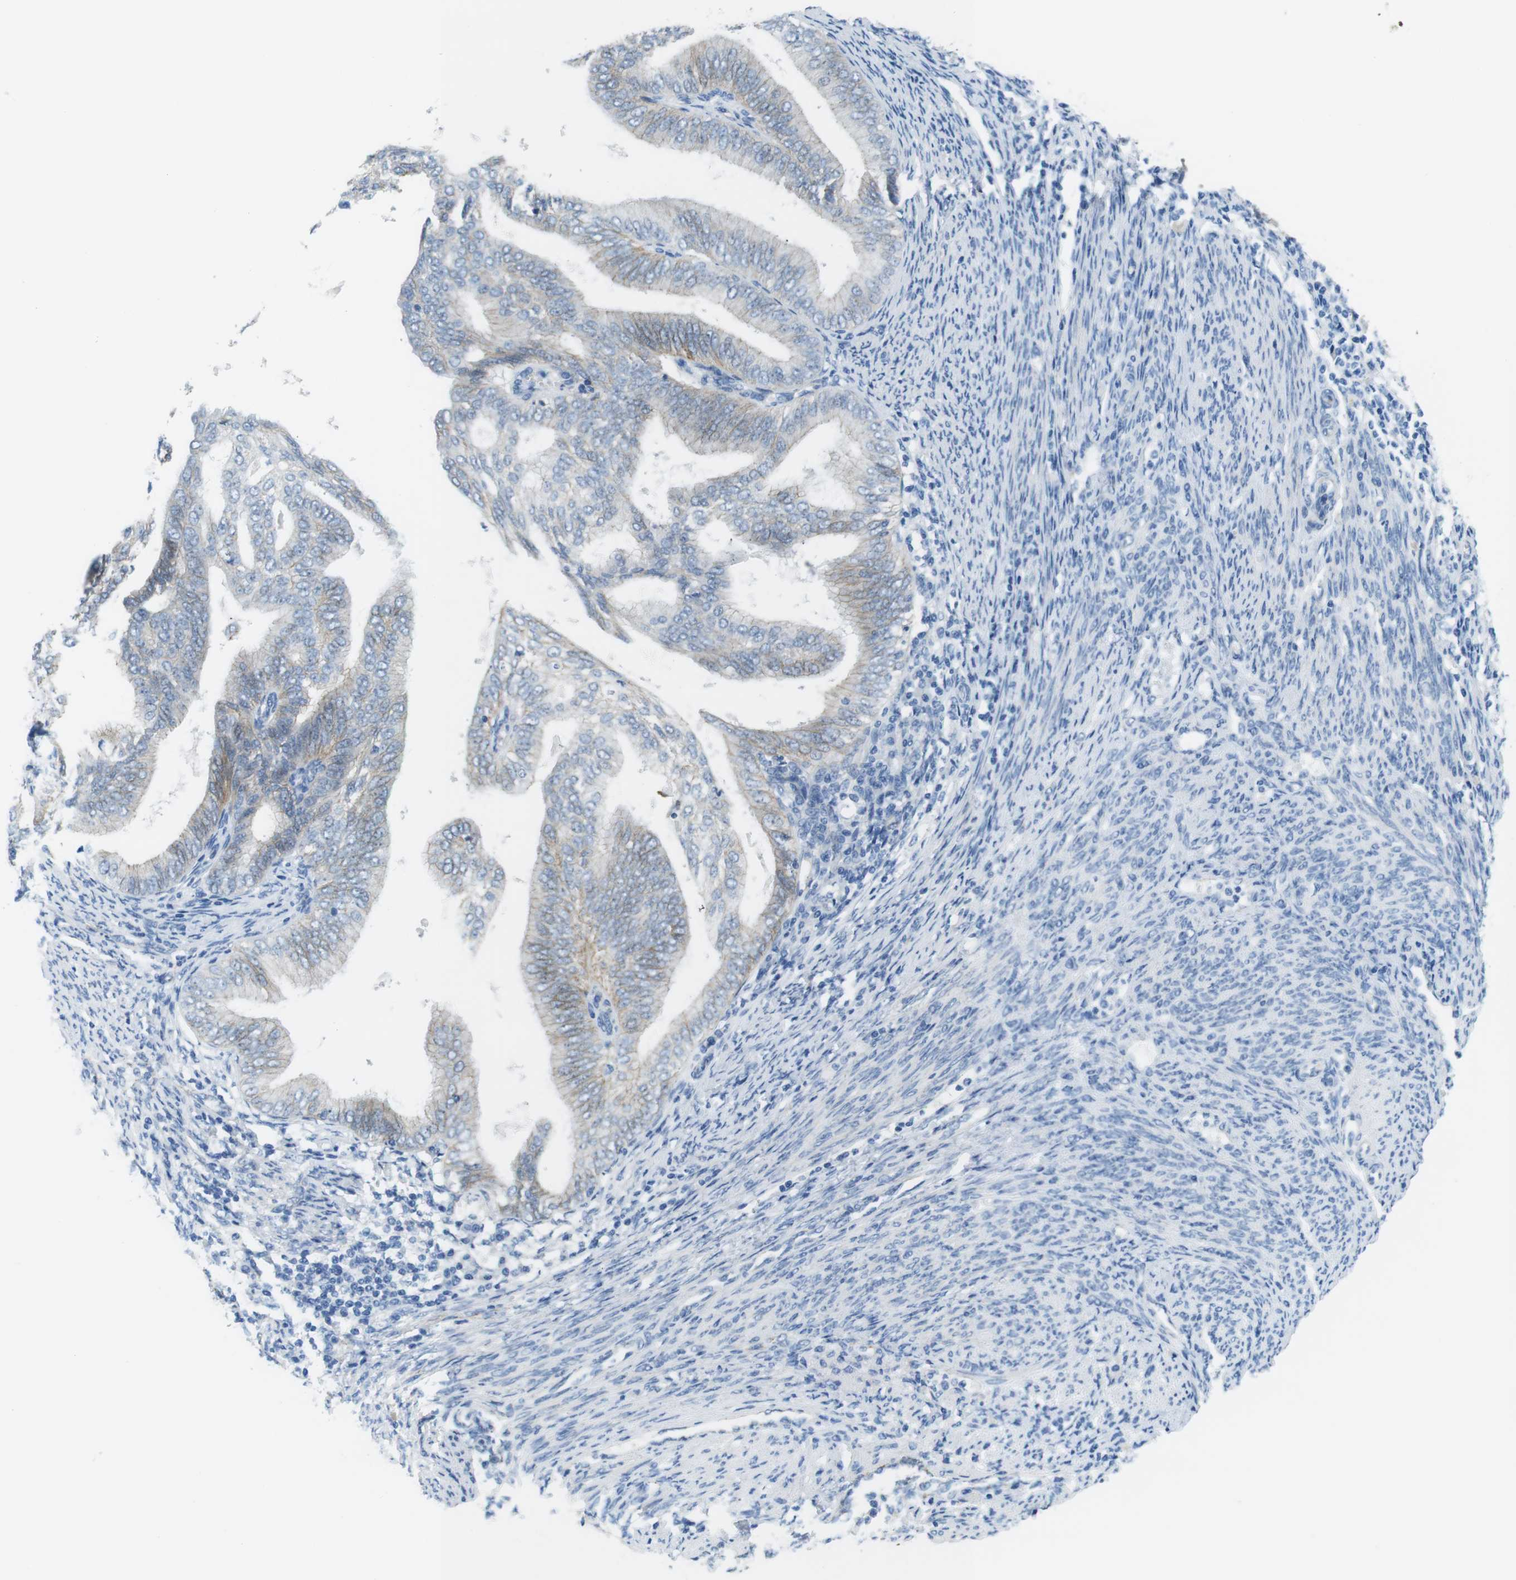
{"staining": {"intensity": "weak", "quantity": ">75%", "location": "cytoplasmic/membranous"}, "tissue": "endometrial cancer", "cell_type": "Tumor cells", "image_type": "cancer", "snomed": [{"axis": "morphology", "description": "Adenocarcinoma, NOS"}, {"axis": "topography", "description": "Endometrium"}], "caption": "Protein staining of endometrial cancer (adenocarcinoma) tissue reveals weak cytoplasmic/membranous positivity in approximately >75% of tumor cells.", "gene": "SLC6A6", "patient": {"sex": "female", "age": 58}}